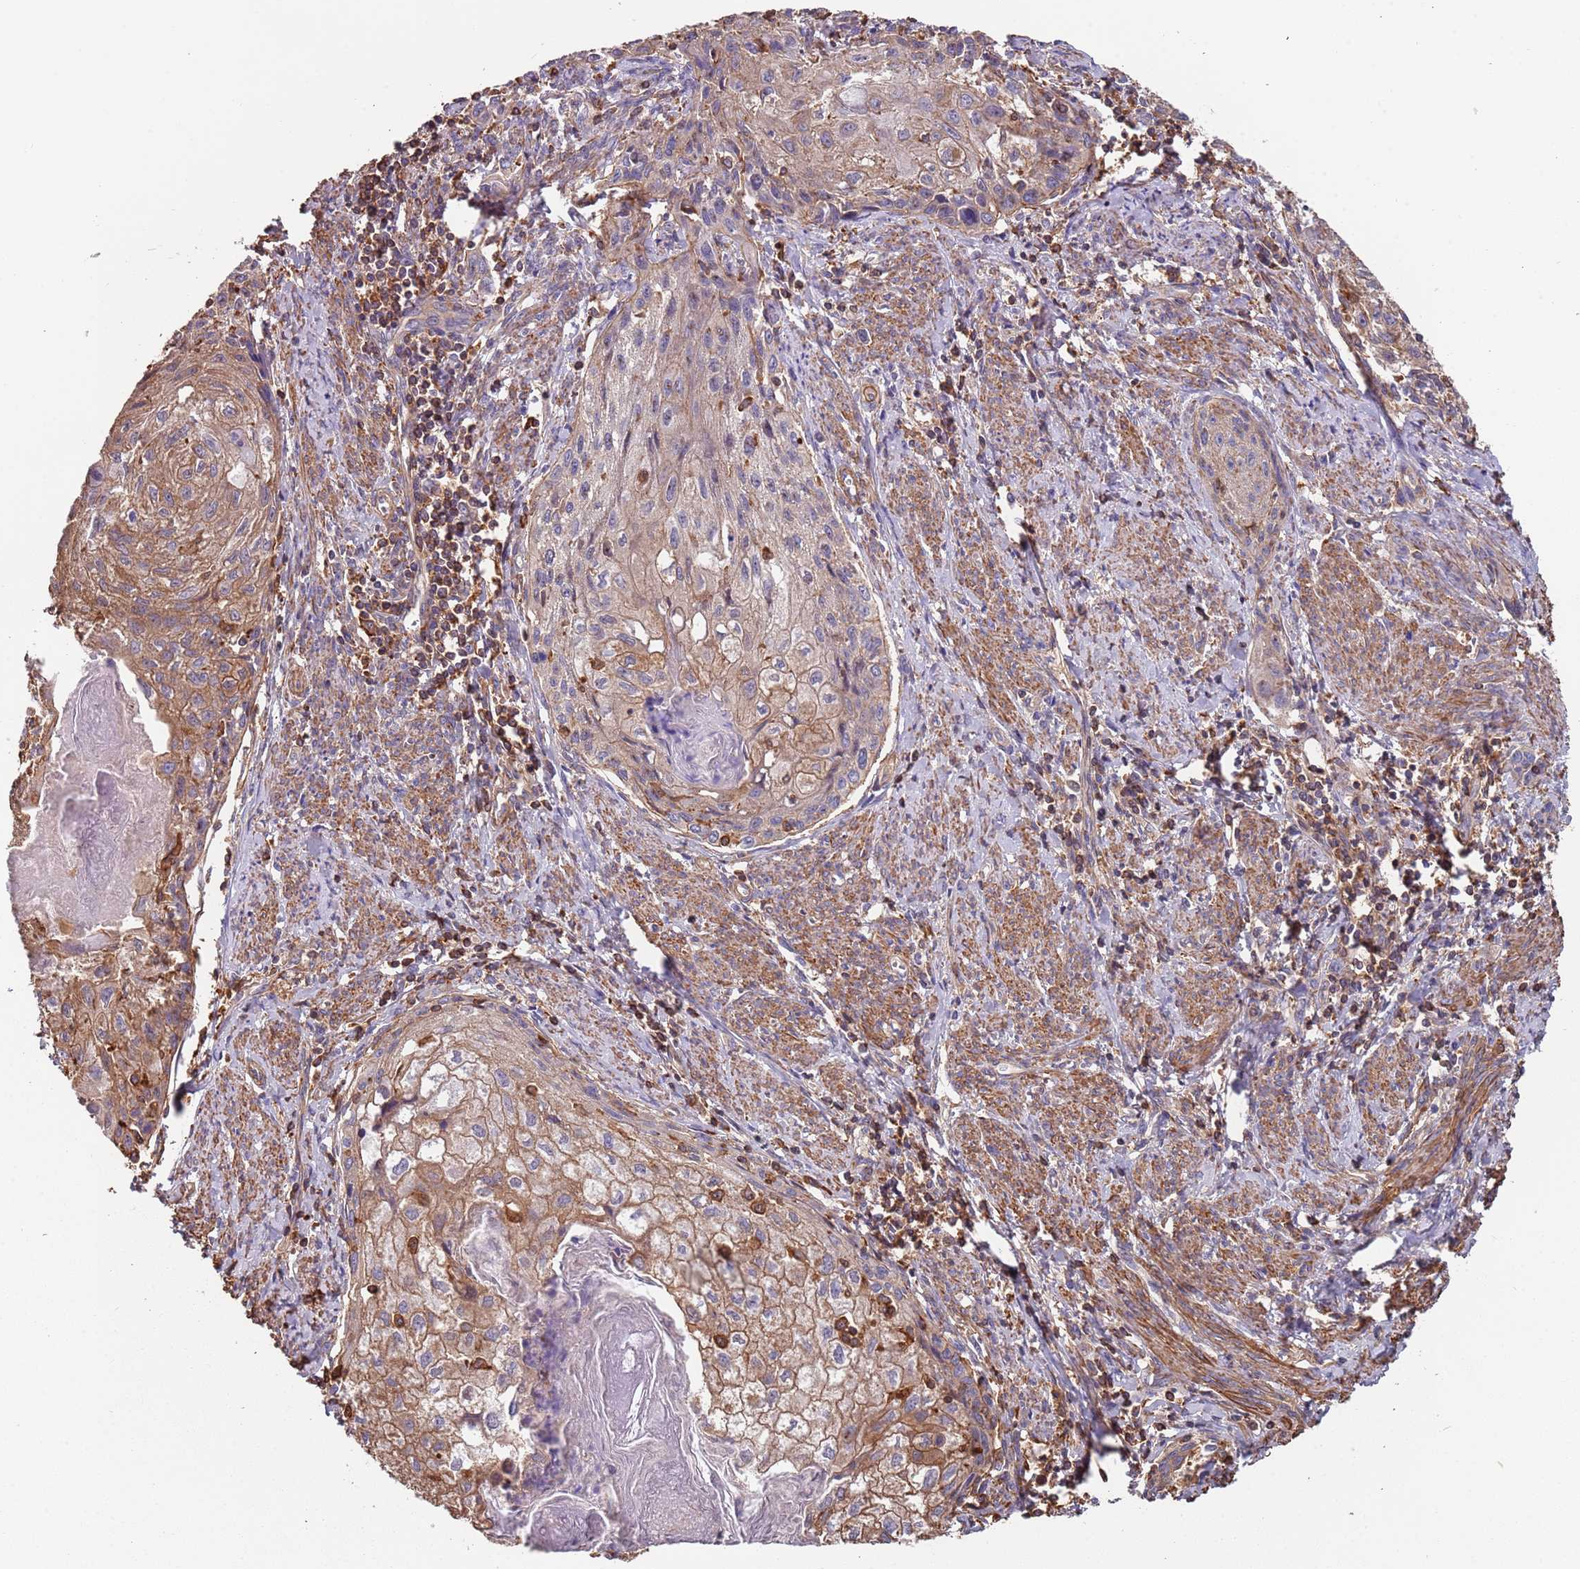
{"staining": {"intensity": "moderate", "quantity": "25%-75%", "location": "cytoplasmic/membranous"}, "tissue": "cervical cancer", "cell_type": "Tumor cells", "image_type": "cancer", "snomed": [{"axis": "morphology", "description": "Squamous cell carcinoma, NOS"}, {"axis": "topography", "description": "Cervix"}], "caption": "Tumor cells demonstrate medium levels of moderate cytoplasmic/membranous staining in approximately 25%-75% of cells in squamous cell carcinoma (cervical).", "gene": "SYT4", "patient": {"sex": "female", "age": 67}}